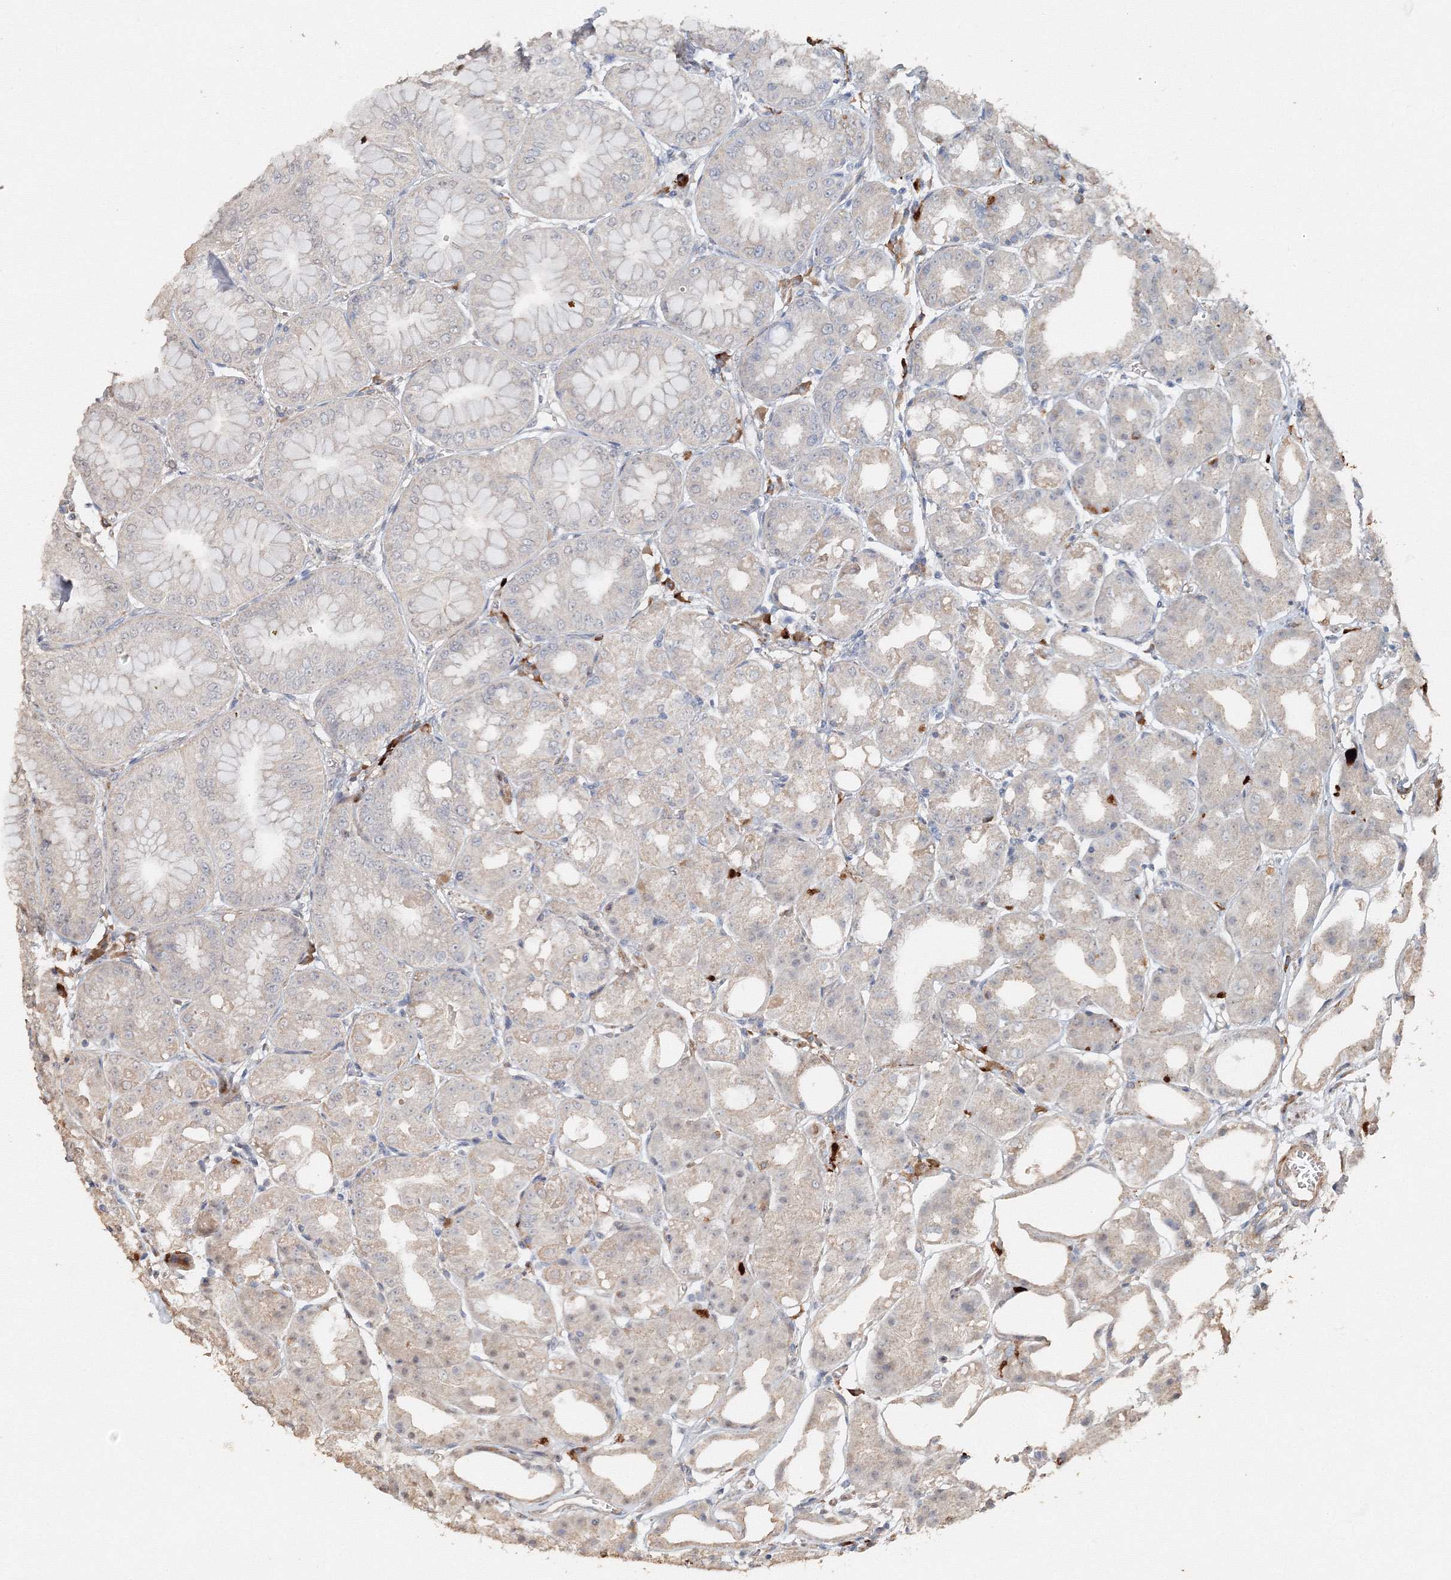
{"staining": {"intensity": "weak", "quantity": "<25%", "location": "cytoplasmic/membranous"}, "tissue": "stomach", "cell_type": "Glandular cells", "image_type": "normal", "snomed": [{"axis": "morphology", "description": "Normal tissue, NOS"}, {"axis": "topography", "description": "Stomach, lower"}], "caption": "A photomicrograph of stomach stained for a protein exhibits no brown staining in glandular cells.", "gene": "NALF2", "patient": {"sex": "male", "age": 71}}